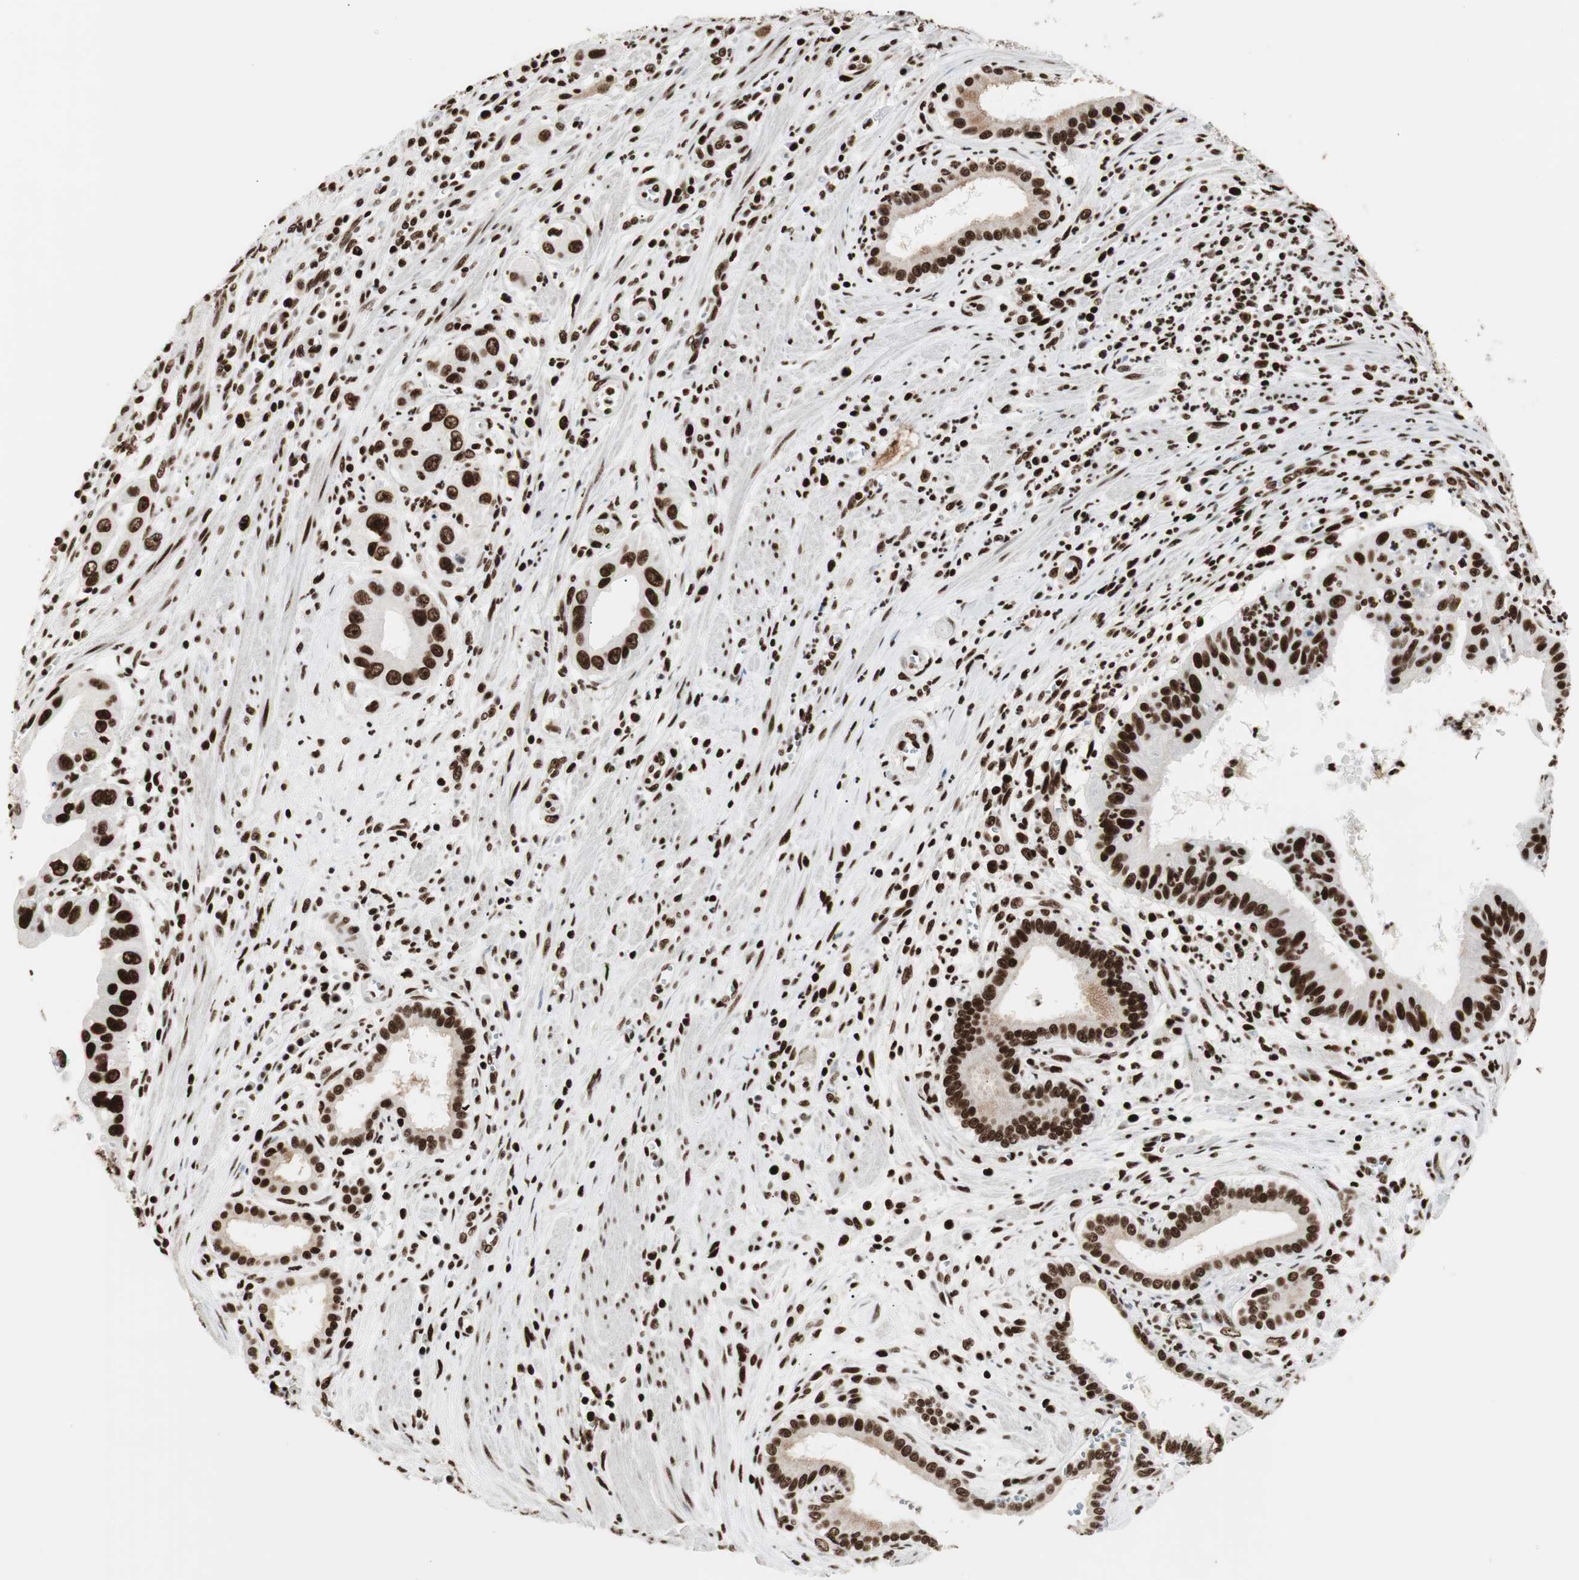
{"staining": {"intensity": "strong", "quantity": ">75%", "location": "nuclear"}, "tissue": "pancreatic cancer", "cell_type": "Tumor cells", "image_type": "cancer", "snomed": [{"axis": "morphology", "description": "Normal tissue, NOS"}, {"axis": "topography", "description": "Lymph node"}], "caption": "There is high levels of strong nuclear positivity in tumor cells of pancreatic cancer, as demonstrated by immunohistochemical staining (brown color).", "gene": "MTA2", "patient": {"sex": "male", "age": 50}}